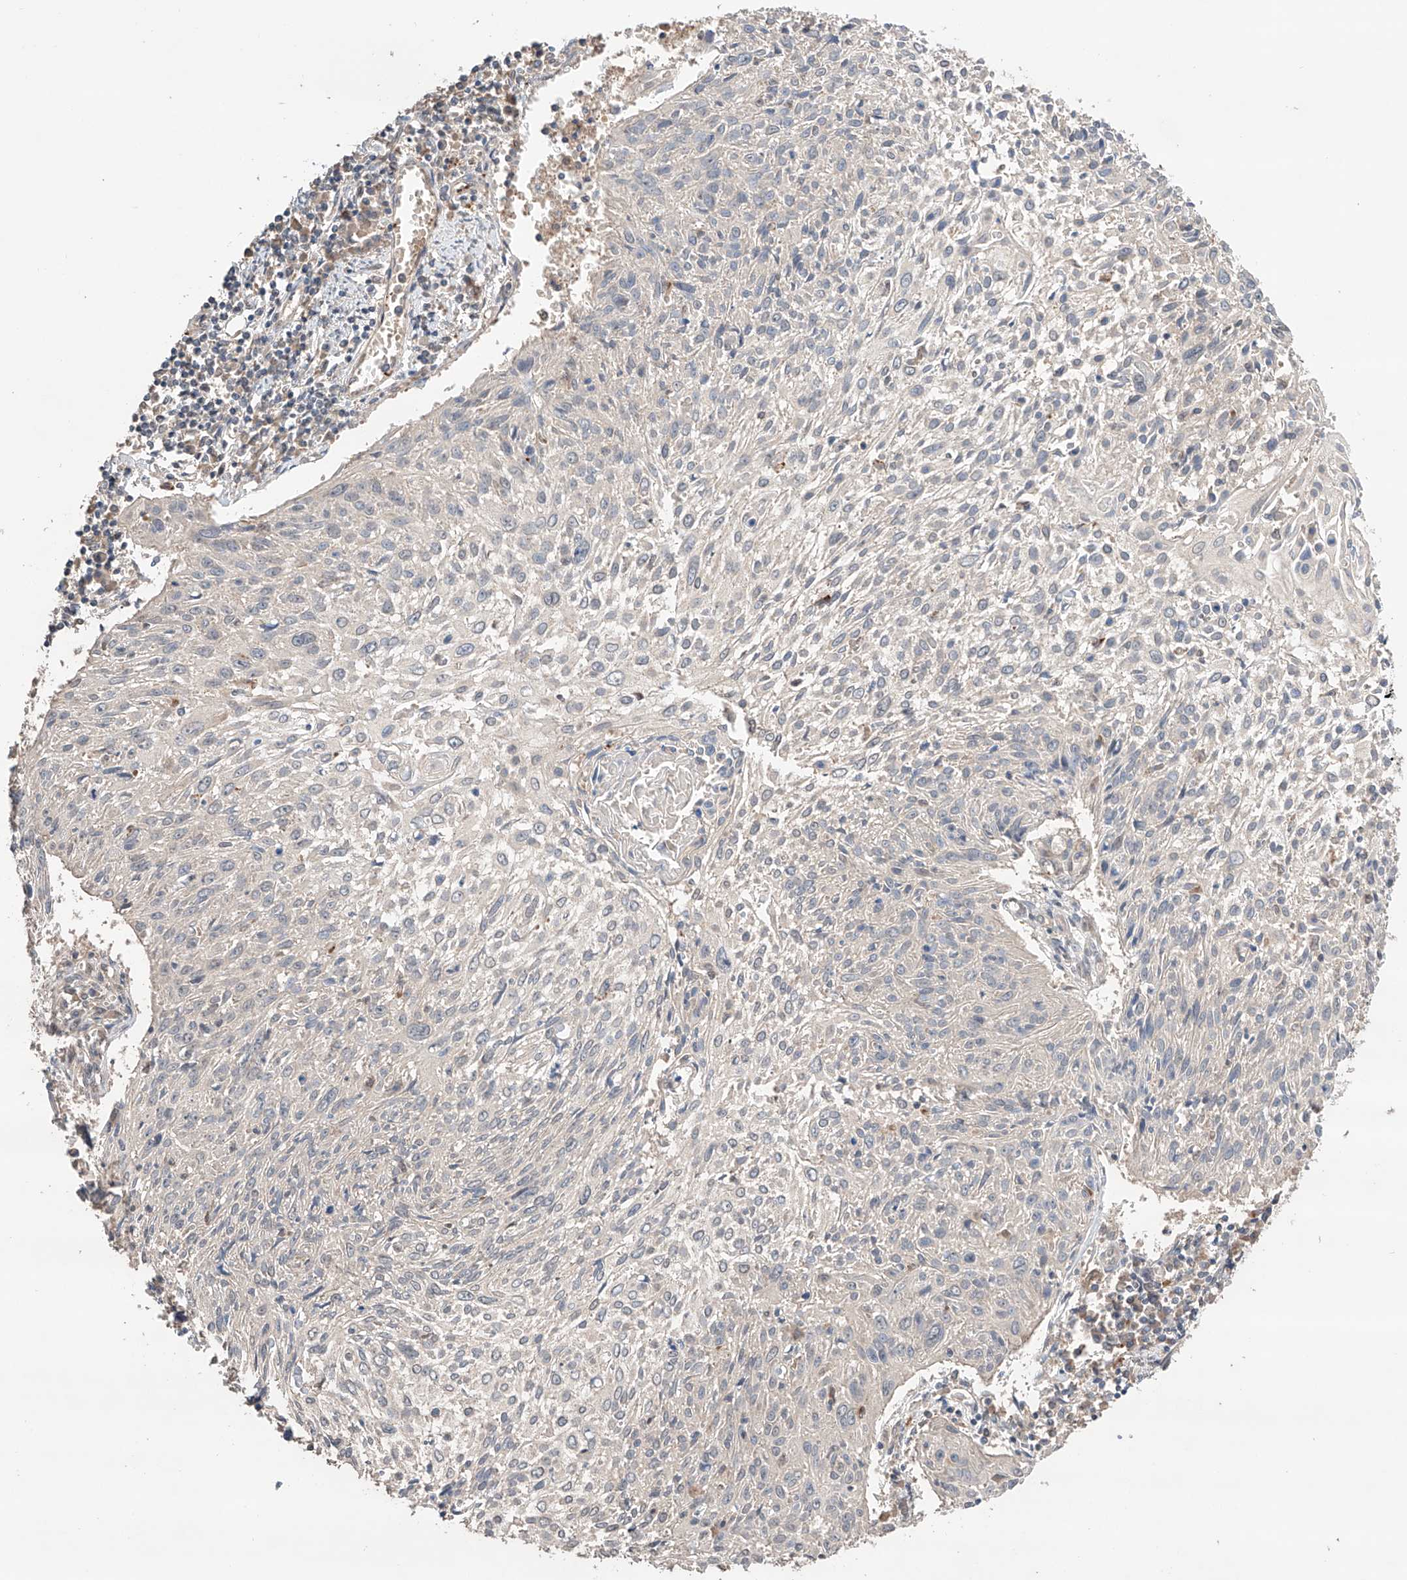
{"staining": {"intensity": "negative", "quantity": "none", "location": "none"}, "tissue": "cervical cancer", "cell_type": "Tumor cells", "image_type": "cancer", "snomed": [{"axis": "morphology", "description": "Squamous cell carcinoma, NOS"}, {"axis": "topography", "description": "Cervix"}], "caption": "Immunohistochemical staining of human cervical cancer shows no significant expression in tumor cells.", "gene": "ZFHX2", "patient": {"sex": "female", "age": 51}}